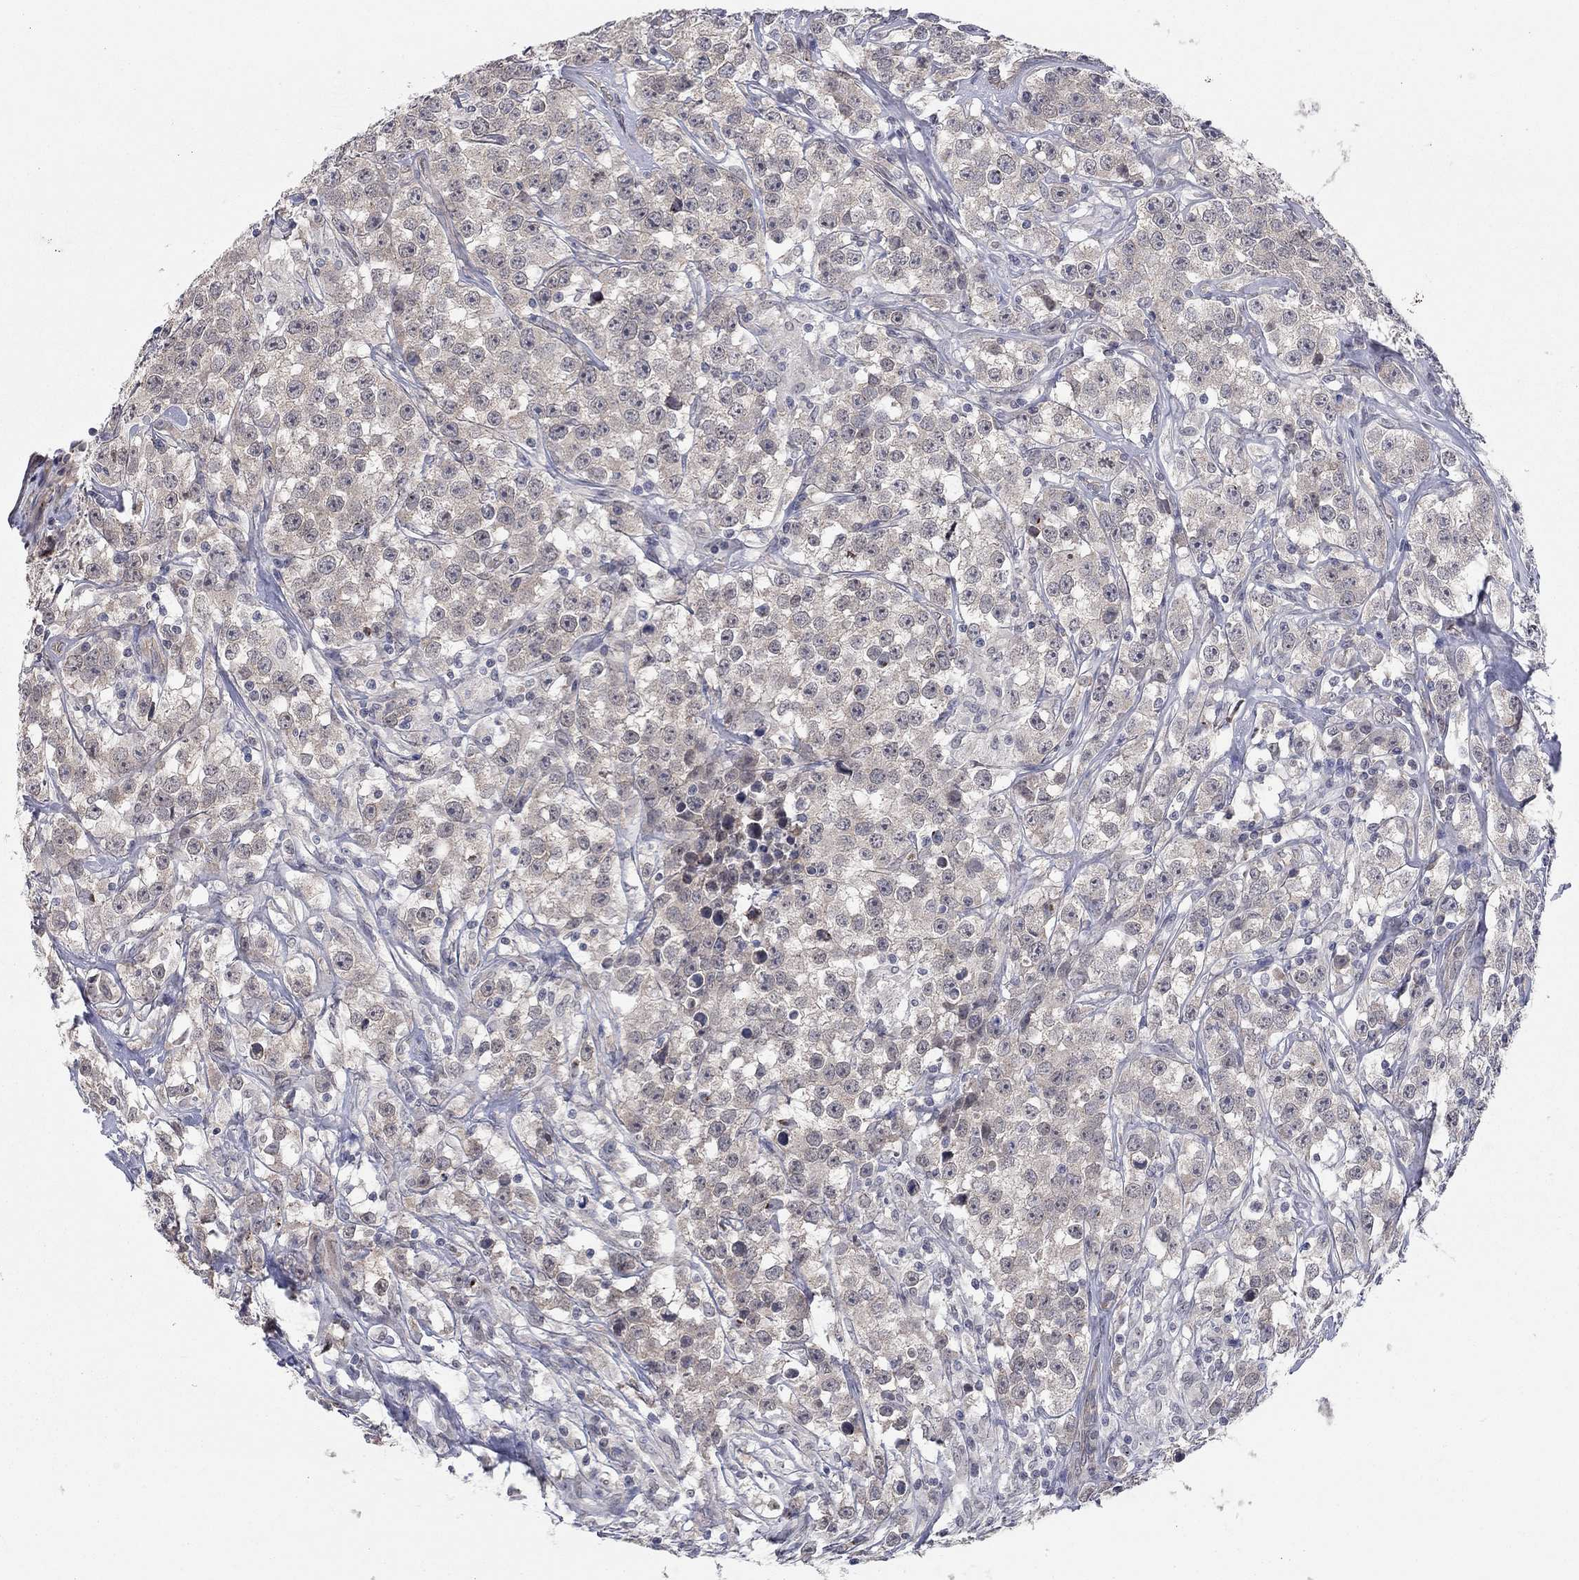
{"staining": {"intensity": "negative", "quantity": "none", "location": "none"}, "tissue": "testis cancer", "cell_type": "Tumor cells", "image_type": "cancer", "snomed": [{"axis": "morphology", "description": "Seminoma, NOS"}, {"axis": "topography", "description": "Testis"}], "caption": "DAB immunohistochemical staining of human testis cancer (seminoma) displays no significant staining in tumor cells.", "gene": "WASF3", "patient": {"sex": "male", "age": 59}}